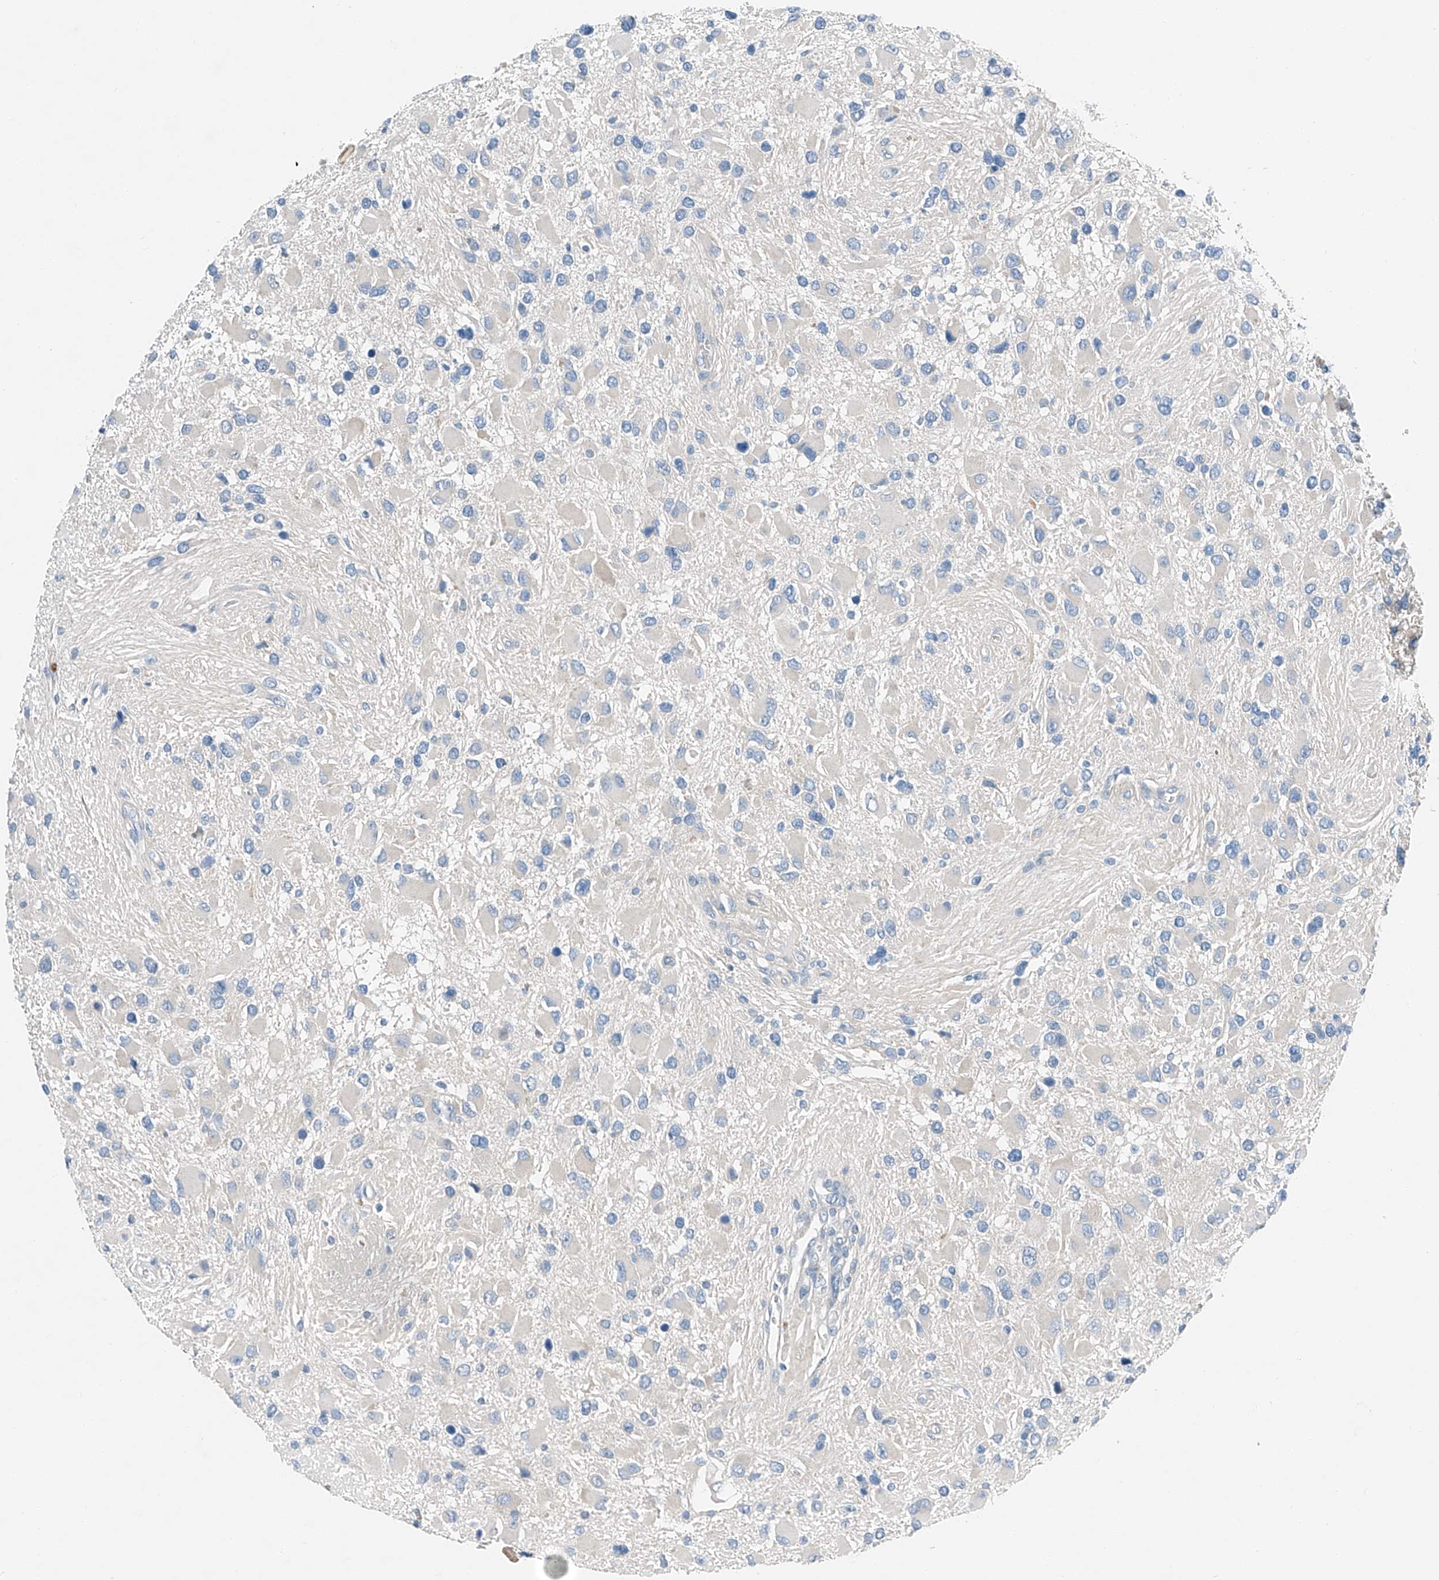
{"staining": {"intensity": "negative", "quantity": "none", "location": "none"}, "tissue": "glioma", "cell_type": "Tumor cells", "image_type": "cancer", "snomed": [{"axis": "morphology", "description": "Glioma, malignant, High grade"}, {"axis": "topography", "description": "Brain"}], "caption": "Immunohistochemical staining of human high-grade glioma (malignant) exhibits no significant positivity in tumor cells.", "gene": "MDGA1", "patient": {"sex": "male", "age": 53}}